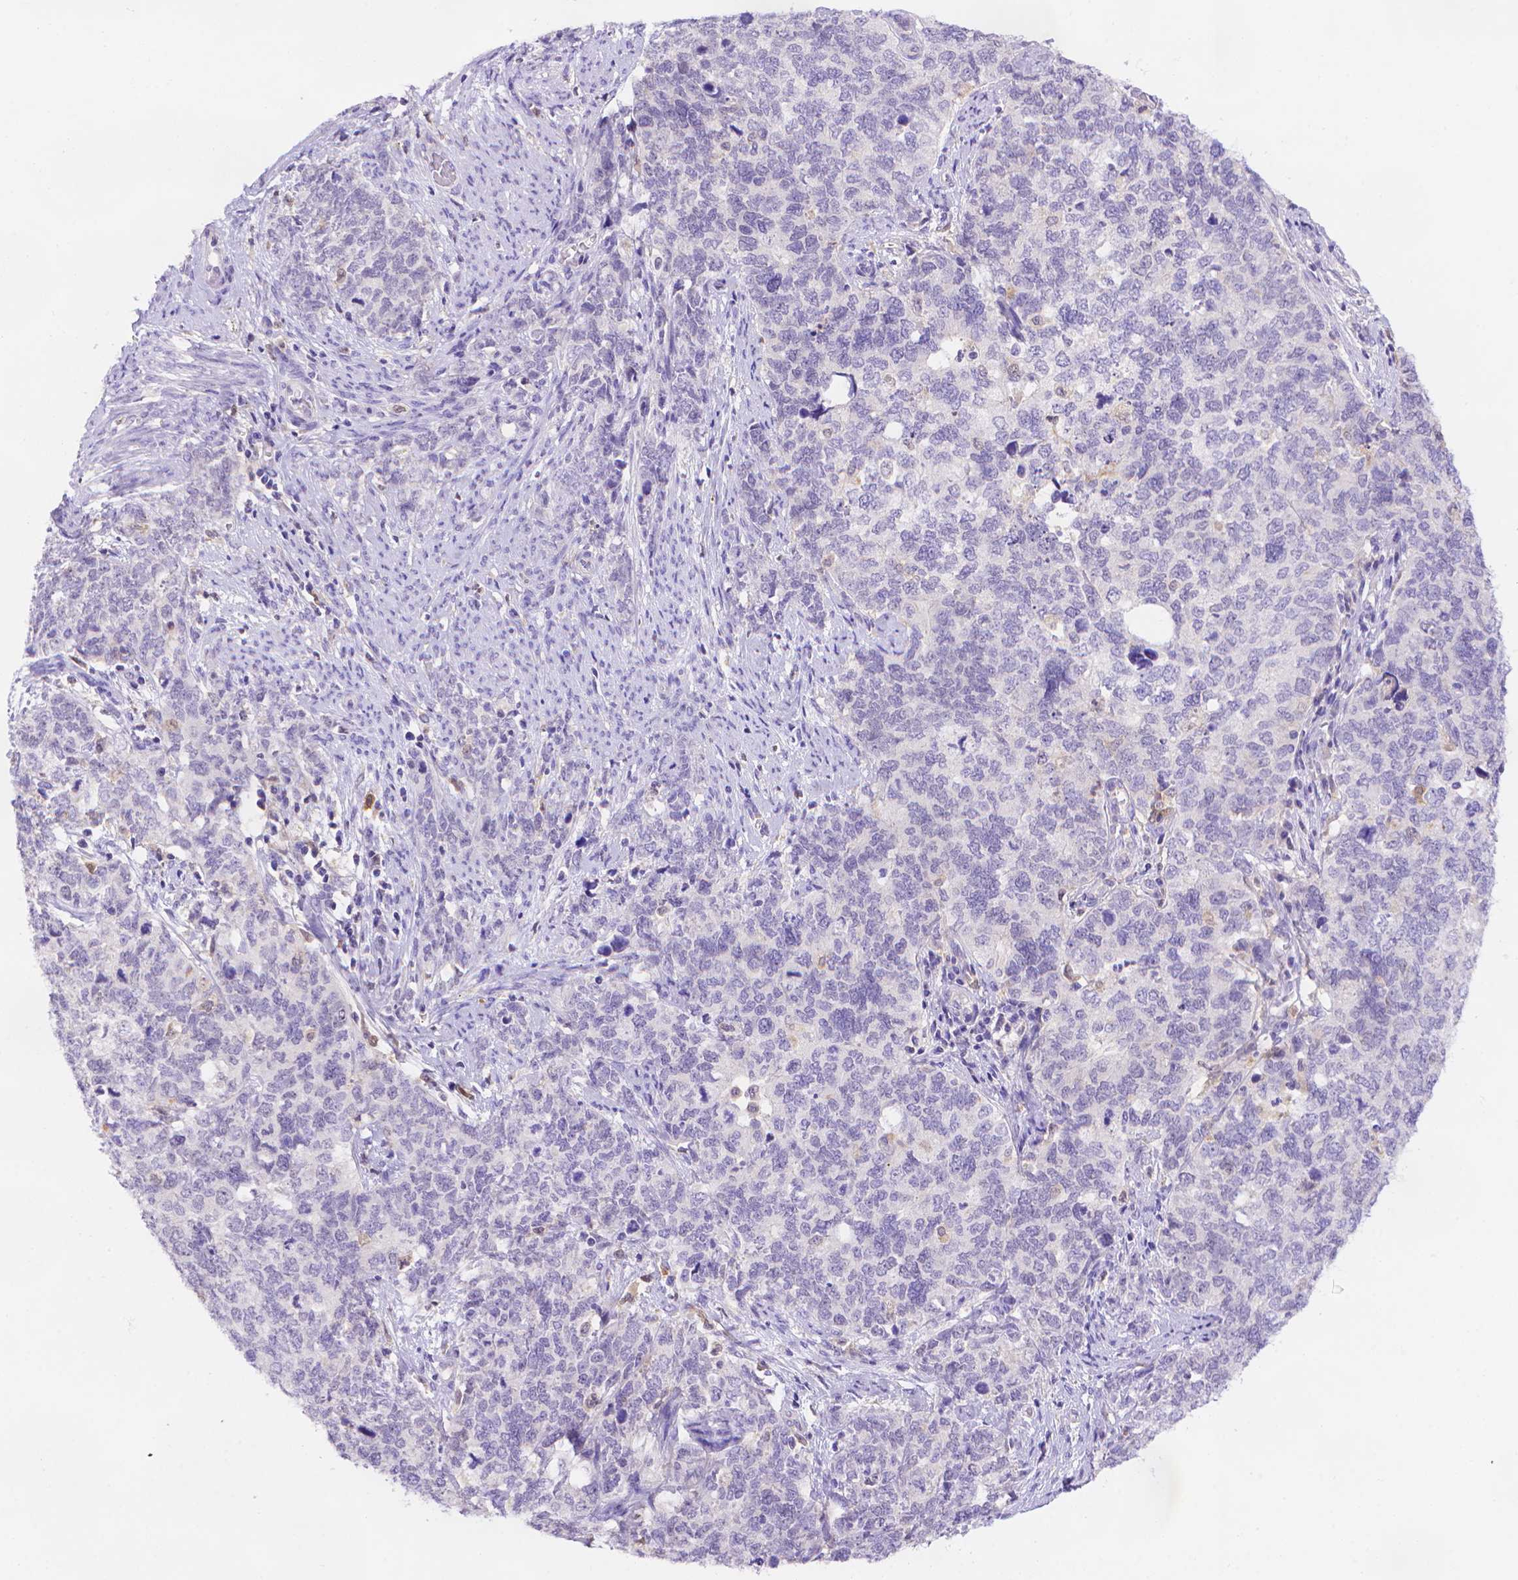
{"staining": {"intensity": "negative", "quantity": "none", "location": "none"}, "tissue": "cervical cancer", "cell_type": "Tumor cells", "image_type": "cancer", "snomed": [{"axis": "morphology", "description": "Squamous cell carcinoma, NOS"}, {"axis": "topography", "description": "Cervix"}], "caption": "IHC image of neoplastic tissue: cervical cancer (squamous cell carcinoma) stained with DAB (3,3'-diaminobenzidine) shows no significant protein staining in tumor cells.", "gene": "FGD2", "patient": {"sex": "female", "age": 63}}